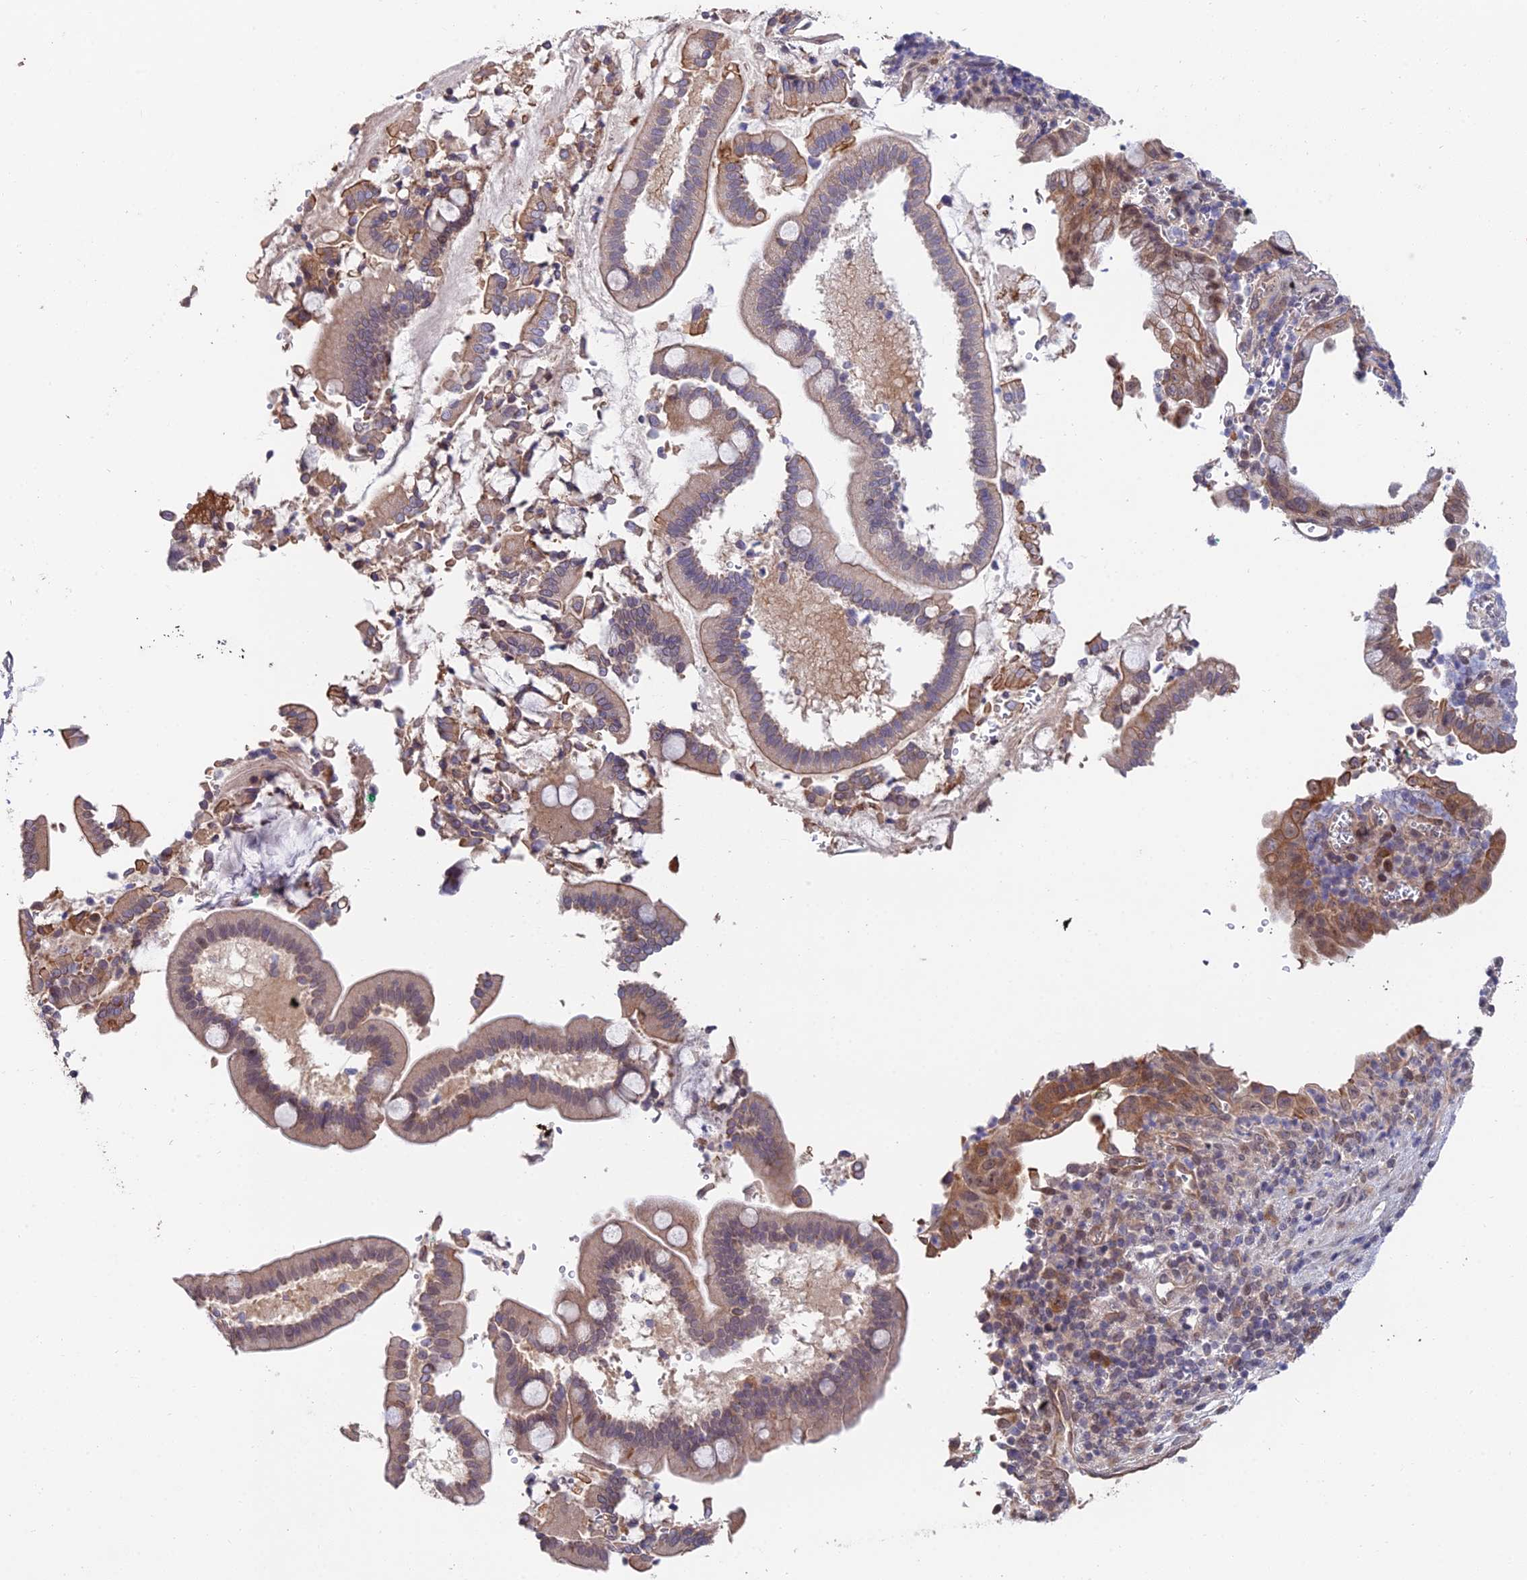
{"staining": {"intensity": "moderate", "quantity": "<25%", "location": "cytoplasmic/membranous"}, "tissue": "pancreatic cancer", "cell_type": "Tumor cells", "image_type": "cancer", "snomed": [{"axis": "morphology", "description": "Normal tissue, NOS"}, {"axis": "morphology", "description": "Adenocarcinoma, NOS"}, {"axis": "topography", "description": "Pancreas"}], "caption": "Tumor cells exhibit low levels of moderate cytoplasmic/membranous positivity in about <25% of cells in human adenocarcinoma (pancreatic). The staining was performed using DAB (3,3'-diaminobenzidine) to visualize the protein expression in brown, while the nuclei were stained in blue with hematoxylin (Magnification: 20x).", "gene": "INPP4A", "patient": {"sex": "female", "age": 55}}